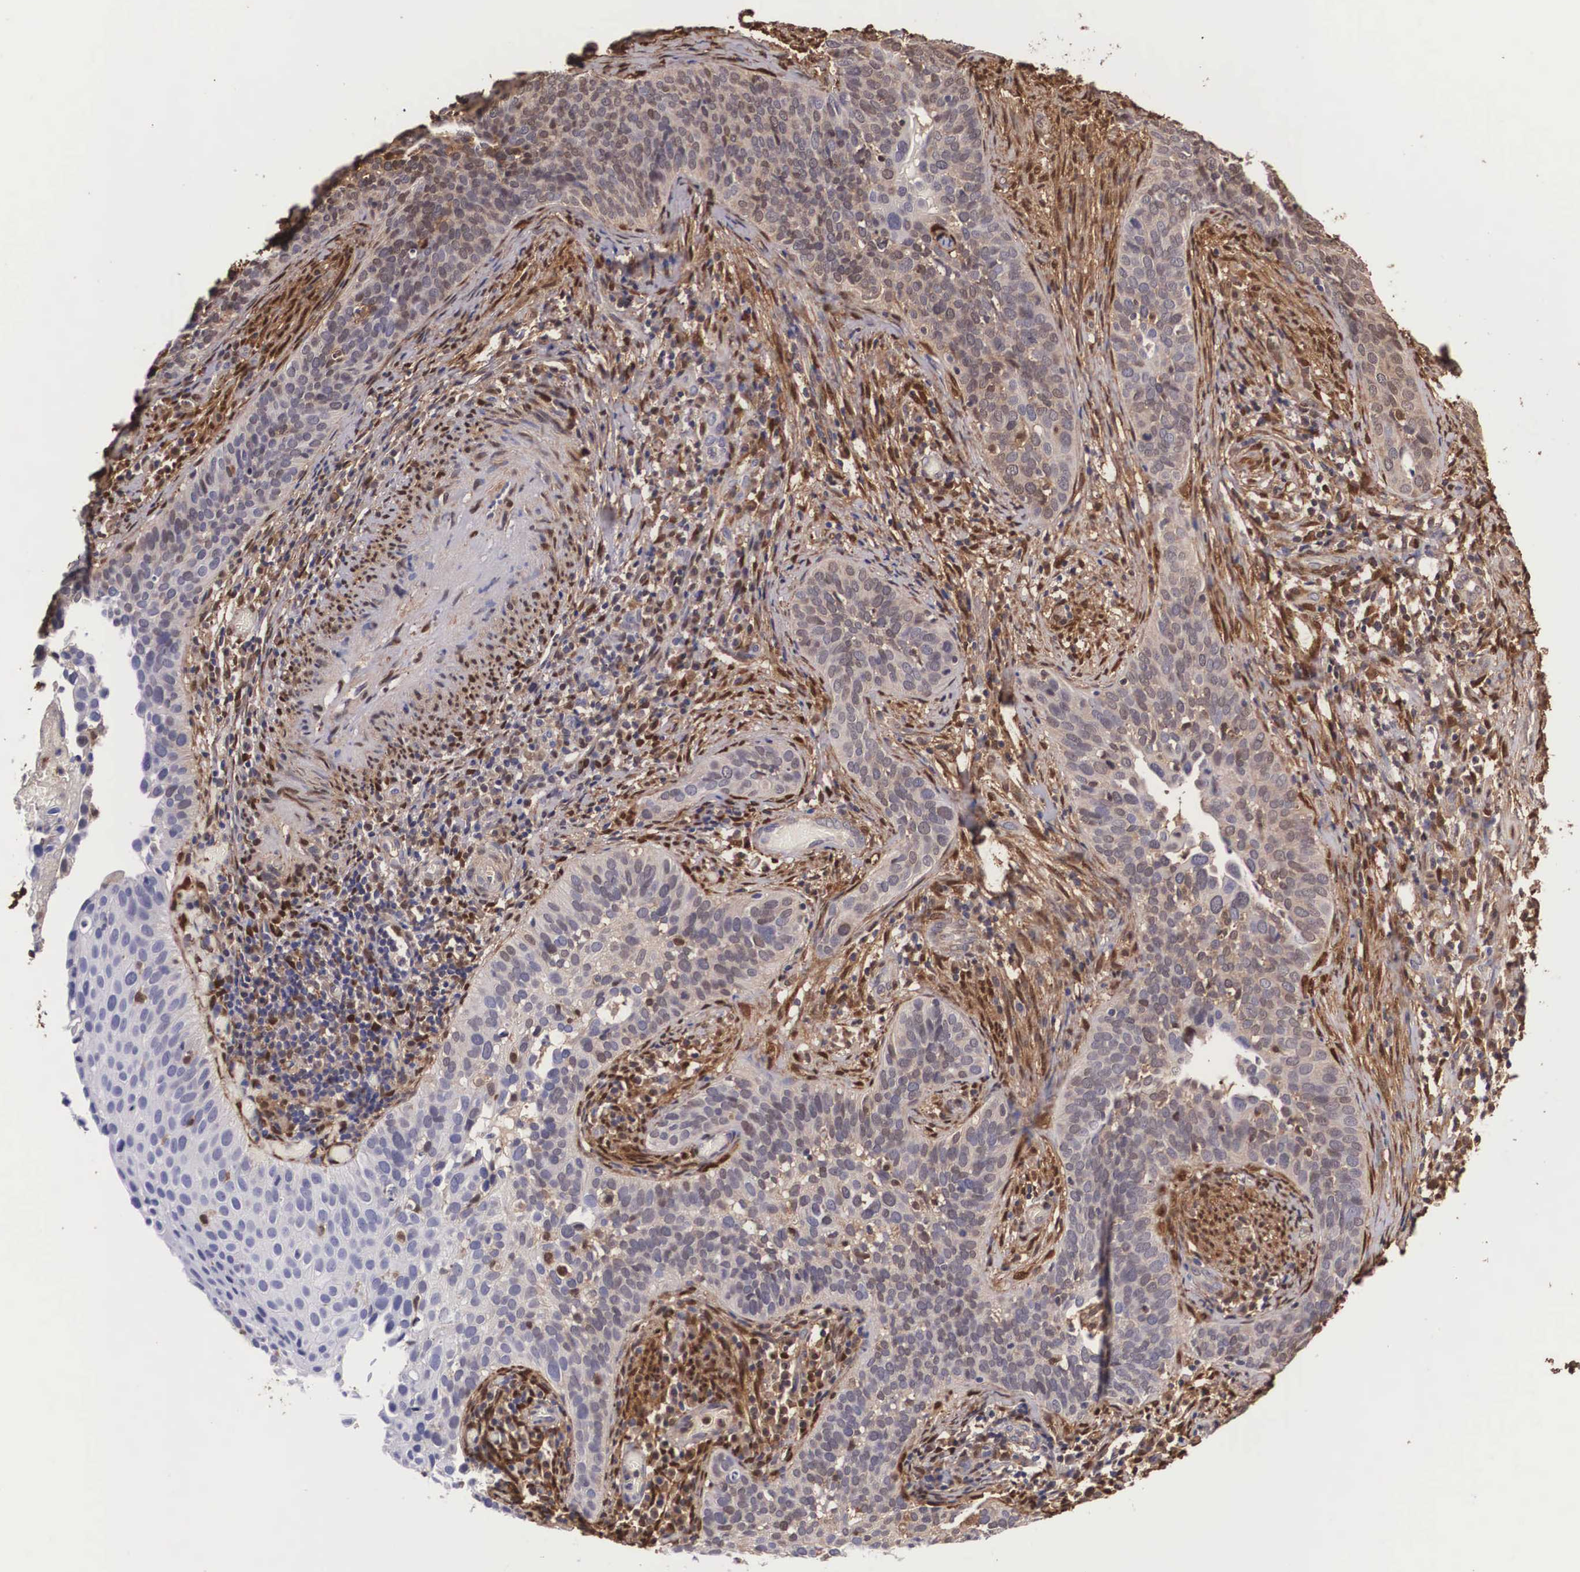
{"staining": {"intensity": "weak", "quantity": "<25%", "location": "cytoplasmic/membranous"}, "tissue": "cervical cancer", "cell_type": "Tumor cells", "image_type": "cancer", "snomed": [{"axis": "morphology", "description": "Squamous cell carcinoma, NOS"}, {"axis": "topography", "description": "Cervix"}], "caption": "Tumor cells show no significant protein staining in cervical cancer (squamous cell carcinoma).", "gene": "LGALS1", "patient": {"sex": "female", "age": 31}}